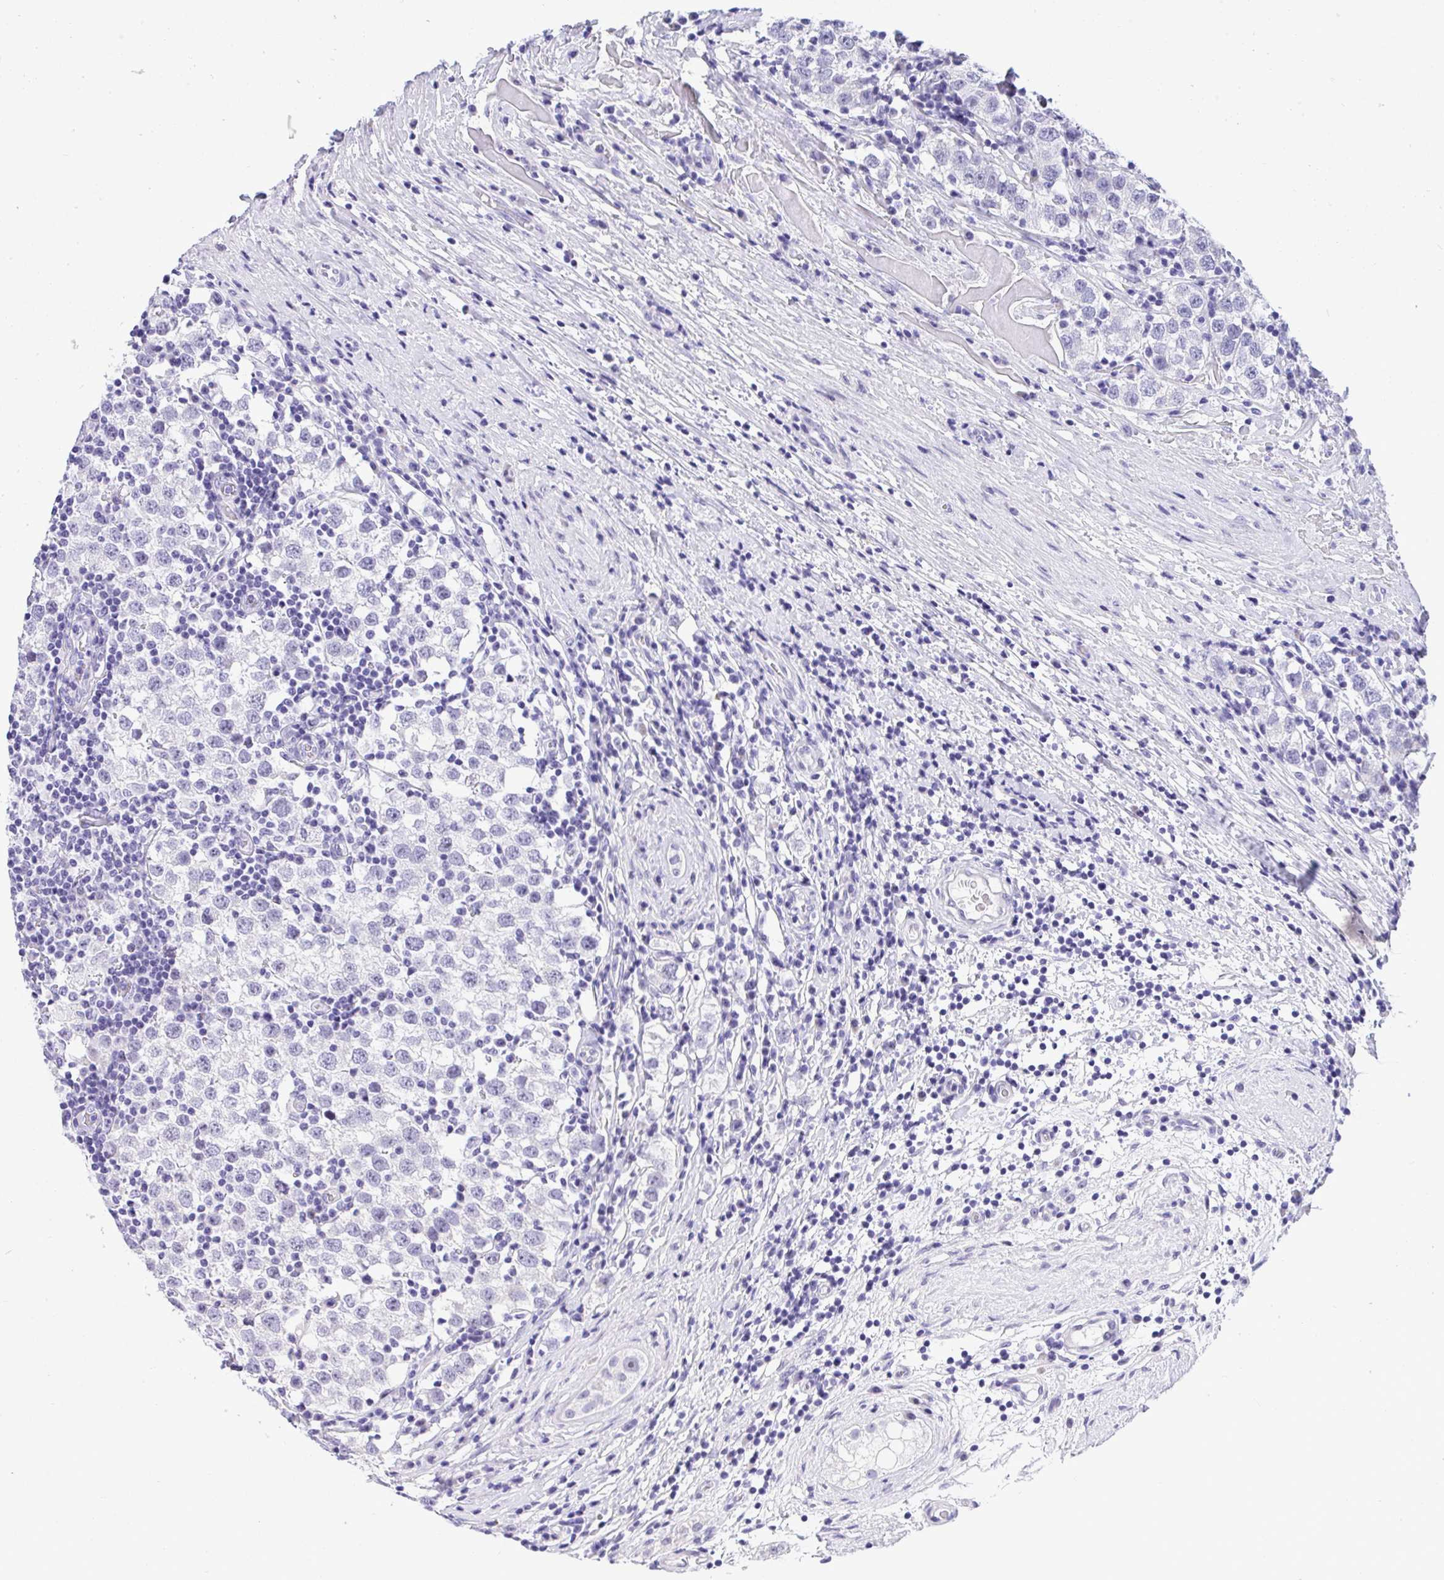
{"staining": {"intensity": "negative", "quantity": "none", "location": "none"}, "tissue": "testis cancer", "cell_type": "Tumor cells", "image_type": "cancer", "snomed": [{"axis": "morphology", "description": "Seminoma, NOS"}, {"axis": "topography", "description": "Testis"}], "caption": "Protein analysis of testis seminoma displays no significant staining in tumor cells.", "gene": "YBX2", "patient": {"sex": "male", "age": 34}}